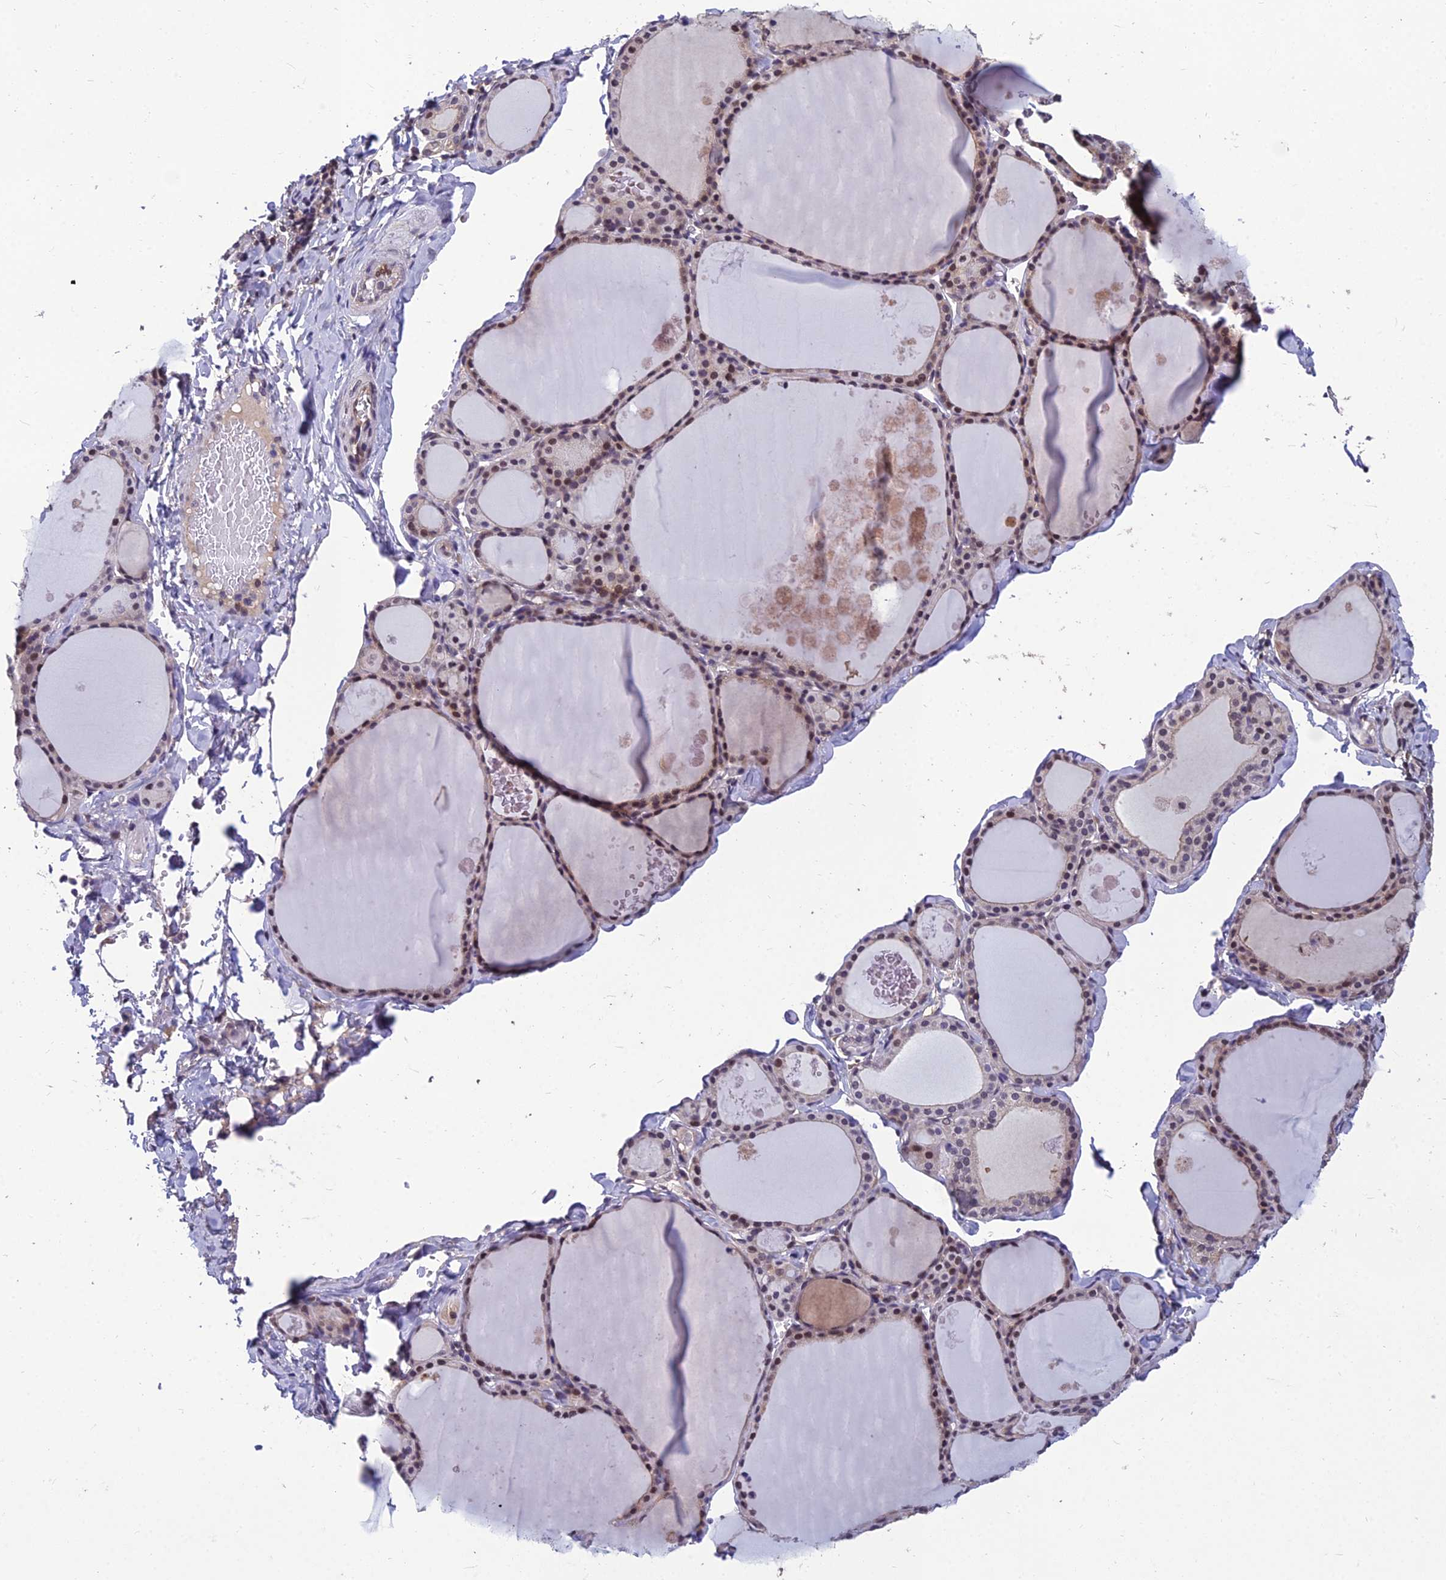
{"staining": {"intensity": "moderate", "quantity": "<25%", "location": "cytoplasmic/membranous,nuclear"}, "tissue": "thyroid gland", "cell_type": "Glandular cells", "image_type": "normal", "snomed": [{"axis": "morphology", "description": "Normal tissue, NOS"}, {"axis": "topography", "description": "Thyroid gland"}], "caption": "Immunohistochemical staining of benign human thyroid gland demonstrates moderate cytoplasmic/membranous,nuclear protein staining in about <25% of glandular cells.", "gene": "GRWD1", "patient": {"sex": "male", "age": 56}}